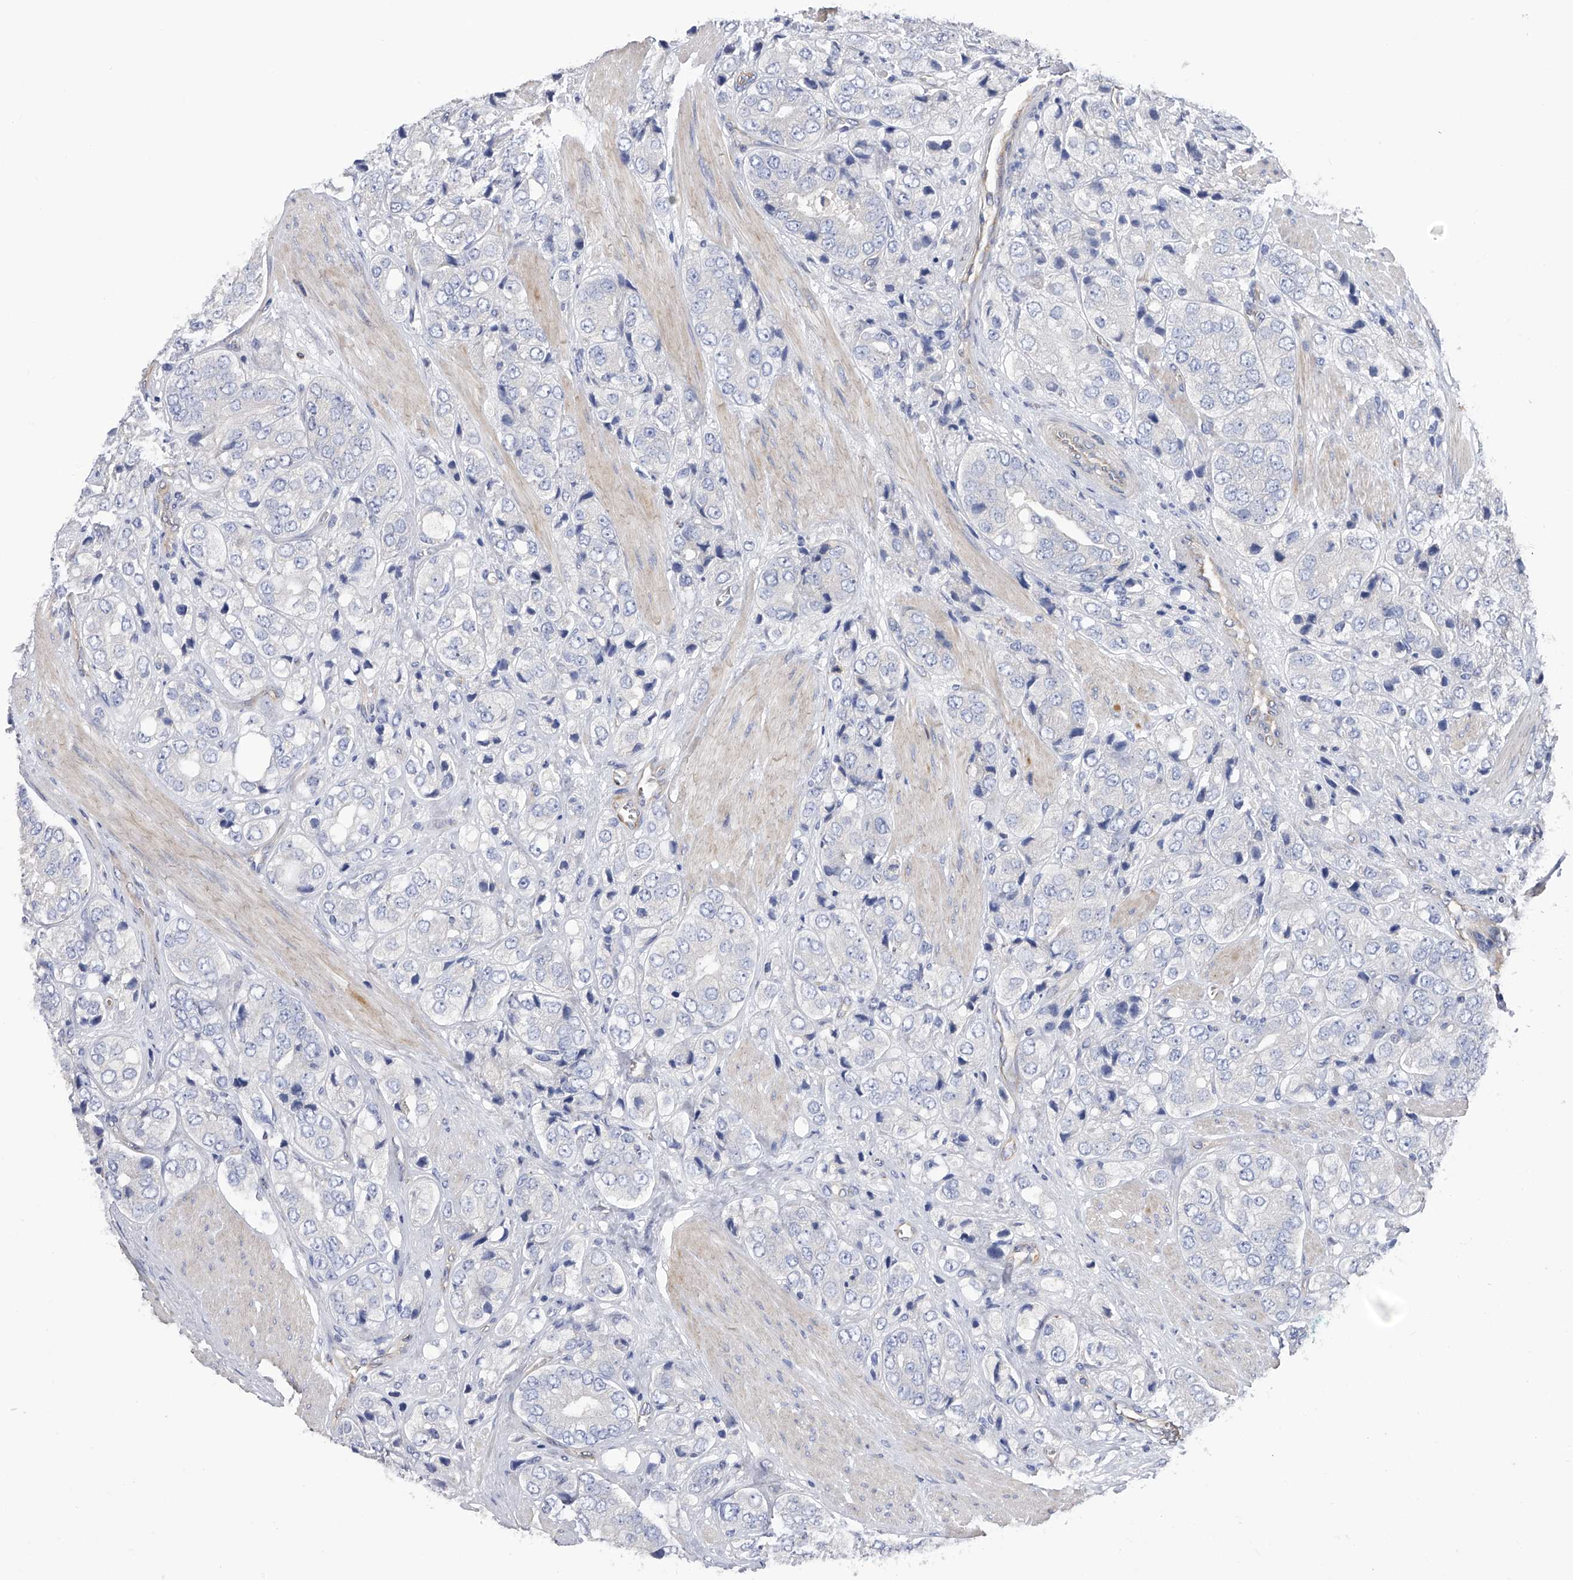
{"staining": {"intensity": "negative", "quantity": "none", "location": "none"}, "tissue": "prostate cancer", "cell_type": "Tumor cells", "image_type": "cancer", "snomed": [{"axis": "morphology", "description": "Adenocarcinoma, High grade"}, {"axis": "topography", "description": "Prostate"}], "caption": "Immunohistochemistry (IHC) of human prostate cancer displays no expression in tumor cells.", "gene": "RWDD2A", "patient": {"sex": "male", "age": 50}}